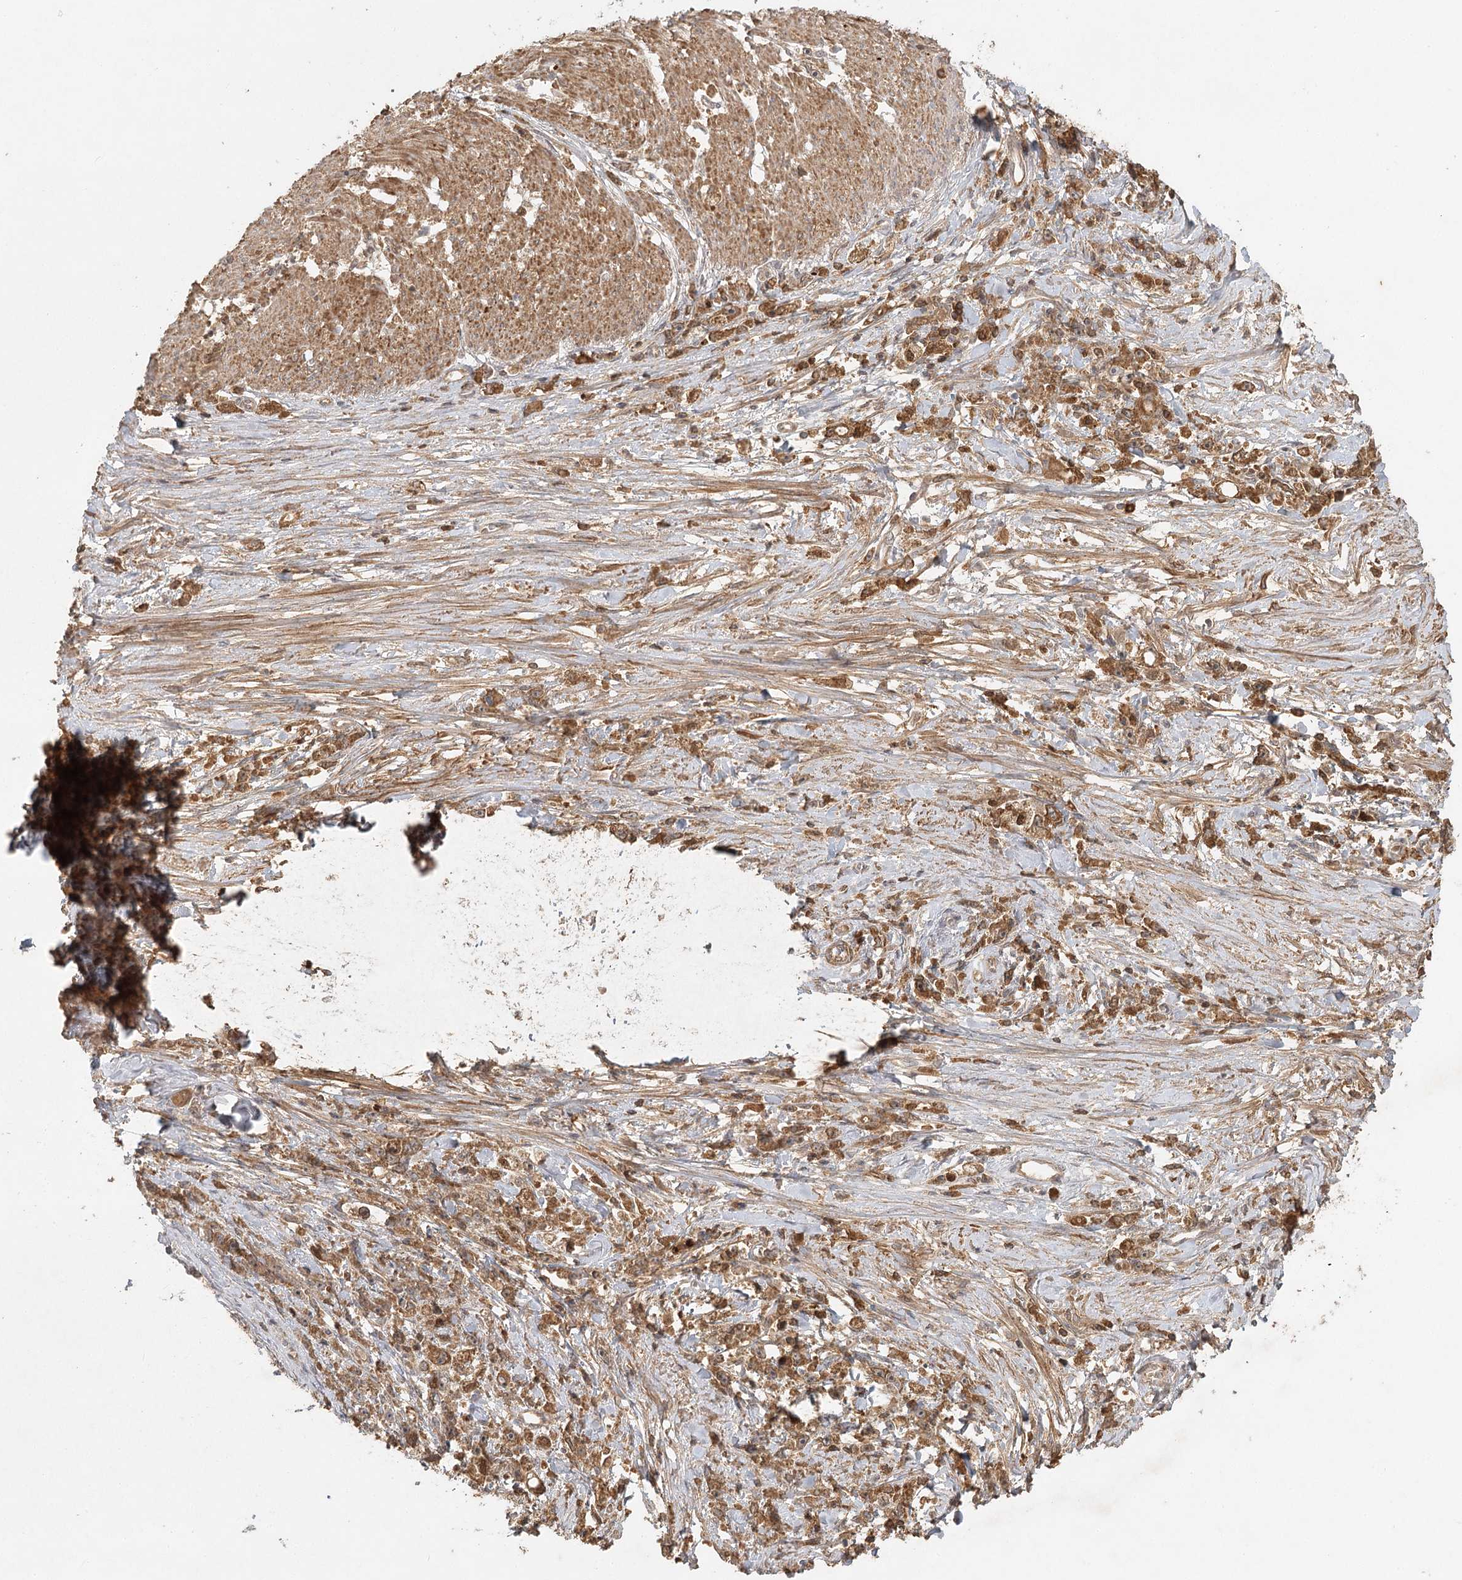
{"staining": {"intensity": "moderate", "quantity": ">75%", "location": "cytoplasmic/membranous"}, "tissue": "stomach cancer", "cell_type": "Tumor cells", "image_type": "cancer", "snomed": [{"axis": "morphology", "description": "Adenocarcinoma, NOS"}, {"axis": "topography", "description": "Stomach"}], "caption": "DAB immunohistochemical staining of human adenocarcinoma (stomach) displays moderate cytoplasmic/membranous protein staining in about >75% of tumor cells. The protein is stained brown, and the nuclei are stained in blue (DAB (3,3'-diaminobenzidine) IHC with brightfield microscopy, high magnification).", "gene": "ARL13A", "patient": {"sex": "female", "age": 59}}